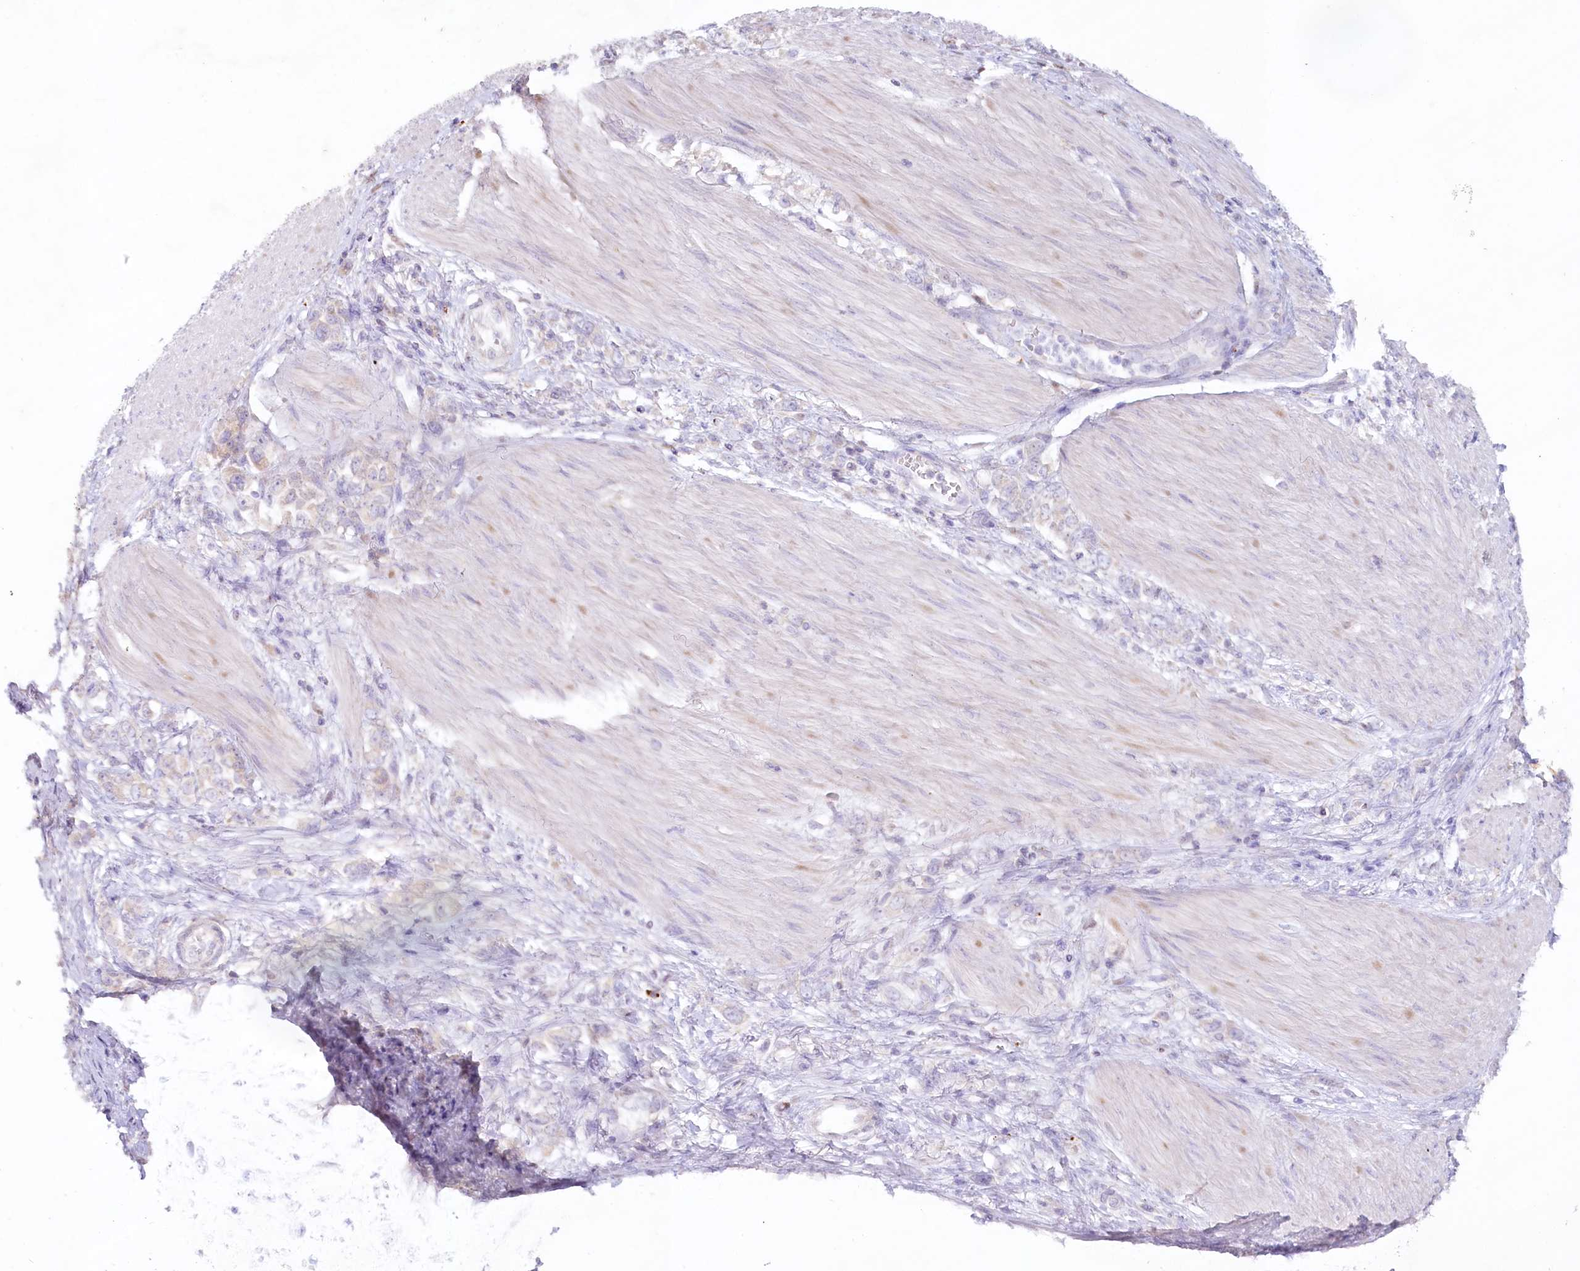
{"staining": {"intensity": "weak", "quantity": "<25%", "location": "cytoplasmic/membranous"}, "tissue": "stomach cancer", "cell_type": "Tumor cells", "image_type": "cancer", "snomed": [{"axis": "morphology", "description": "Adenocarcinoma, NOS"}, {"axis": "topography", "description": "Stomach"}], "caption": "Photomicrograph shows no significant protein expression in tumor cells of stomach adenocarcinoma.", "gene": "PSAPL1", "patient": {"sex": "female", "age": 76}}